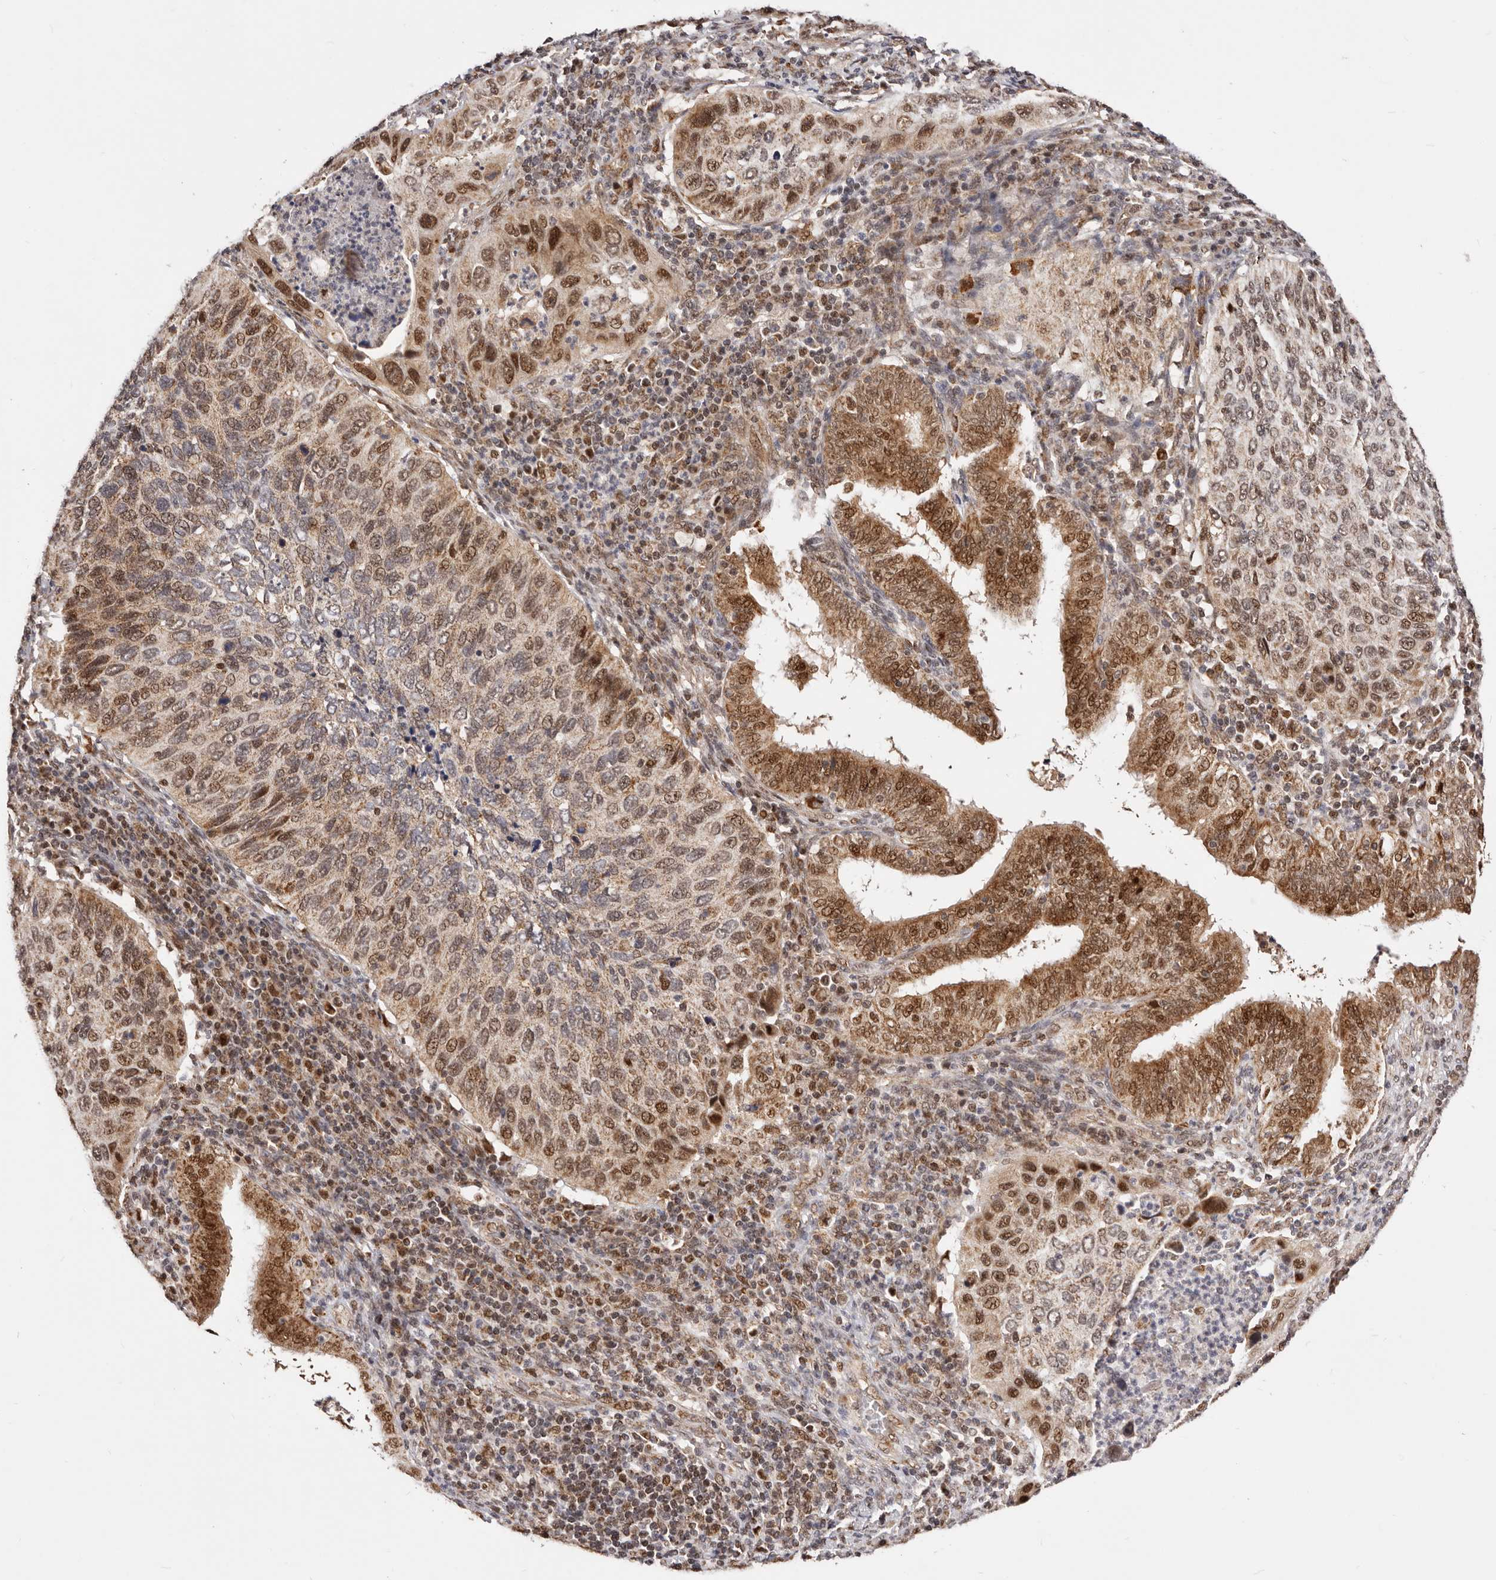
{"staining": {"intensity": "strong", "quantity": ">75%", "location": "cytoplasmic/membranous,nuclear"}, "tissue": "cervical cancer", "cell_type": "Tumor cells", "image_type": "cancer", "snomed": [{"axis": "morphology", "description": "Squamous cell carcinoma, NOS"}, {"axis": "topography", "description": "Cervix"}], "caption": "Protein expression analysis of human squamous cell carcinoma (cervical) reveals strong cytoplasmic/membranous and nuclear staining in about >75% of tumor cells. Ihc stains the protein of interest in brown and the nuclei are stained blue.", "gene": "SEC14L1", "patient": {"sex": "female", "age": 38}}